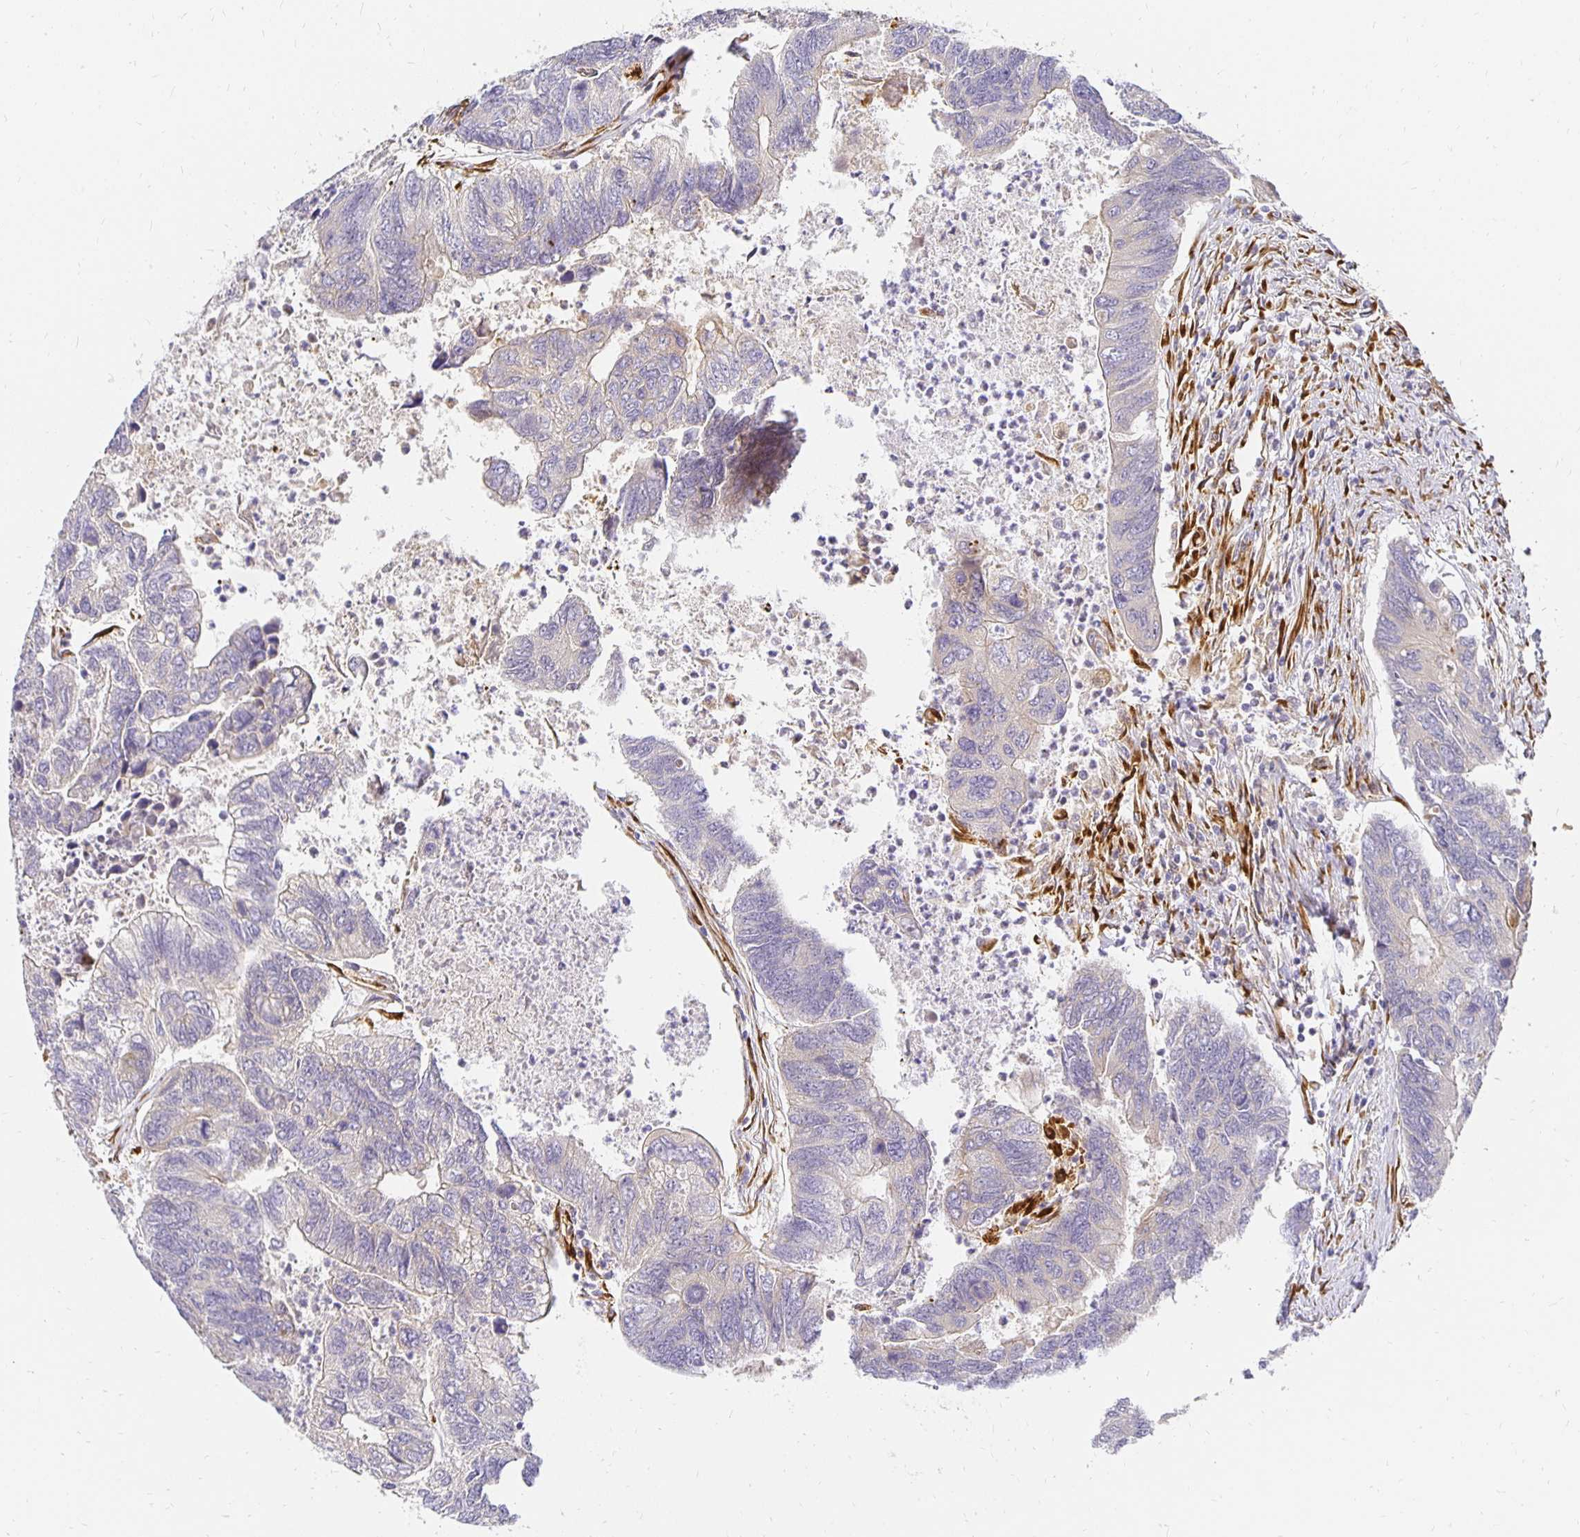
{"staining": {"intensity": "weak", "quantity": "<25%", "location": "cytoplasmic/membranous"}, "tissue": "colorectal cancer", "cell_type": "Tumor cells", "image_type": "cancer", "snomed": [{"axis": "morphology", "description": "Adenocarcinoma, NOS"}, {"axis": "topography", "description": "Colon"}], "caption": "Histopathology image shows no significant protein staining in tumor cells of adenocarcinoma (colorectal).", "gene": "PLOD1", "patient": {"sex": "female", "age": 67}}